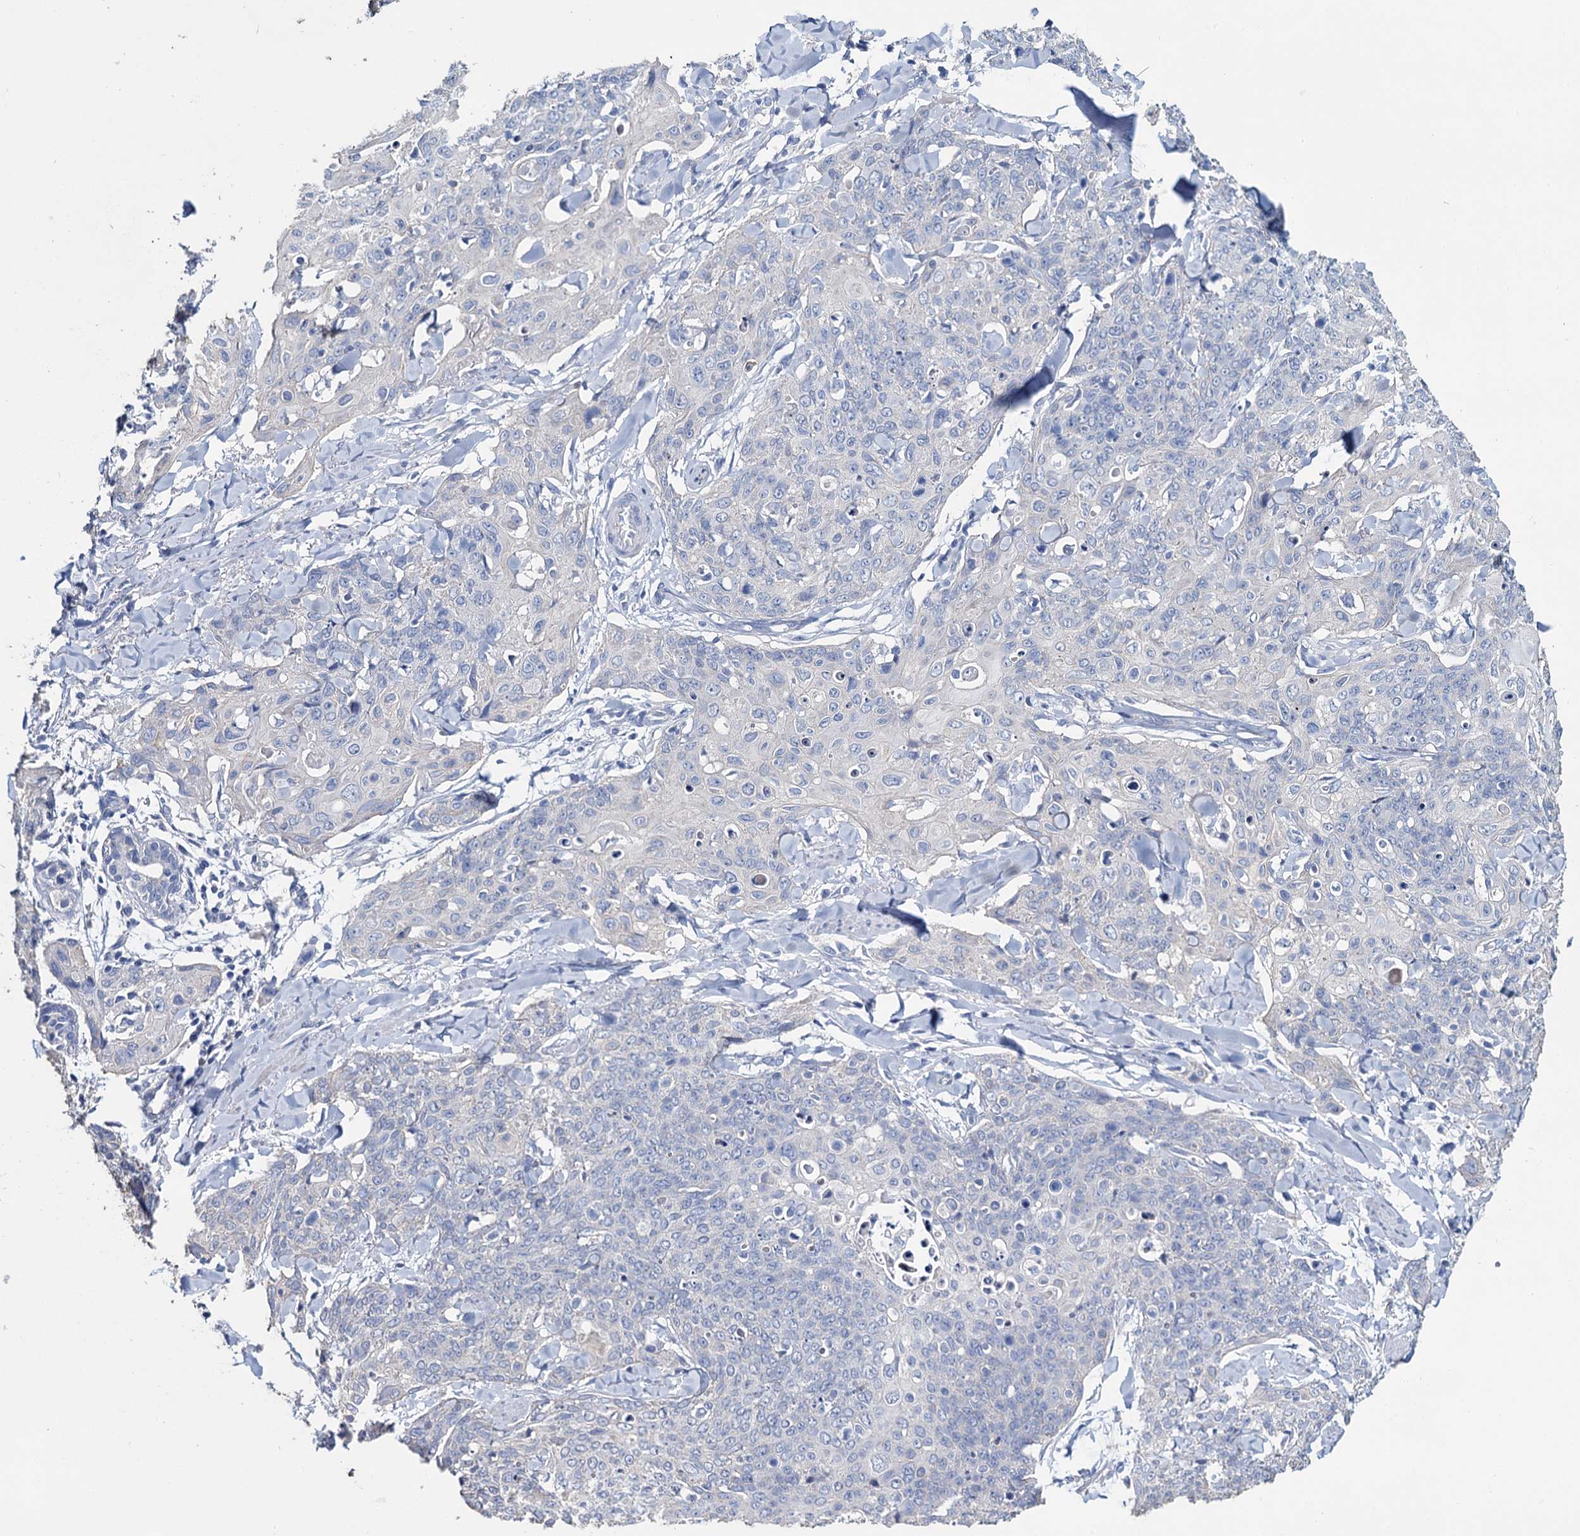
{"staining": {"intensity": "negative", "quantity": "none", "location": "none"}, "tissue": "skin cancer", "cell_type": "Tumor cells", "image_type": "cancer", "snomed": [{"axis": "morphology", "description": "Squamous cell carcinoma, NOS"}, {"axis": "topography", "description": "Skin"}, {"axis": "topography", "description": "Vulva"}], "caption": "High power microscopy image of an IHC image of squamous cell carcinoma (skin), revealing no significant expression in tumor cells. (DAB immunohistochemistry (IHC), high magnification).", "gene": "SNCB", "patient": {"sex": "female", "age": 85}}